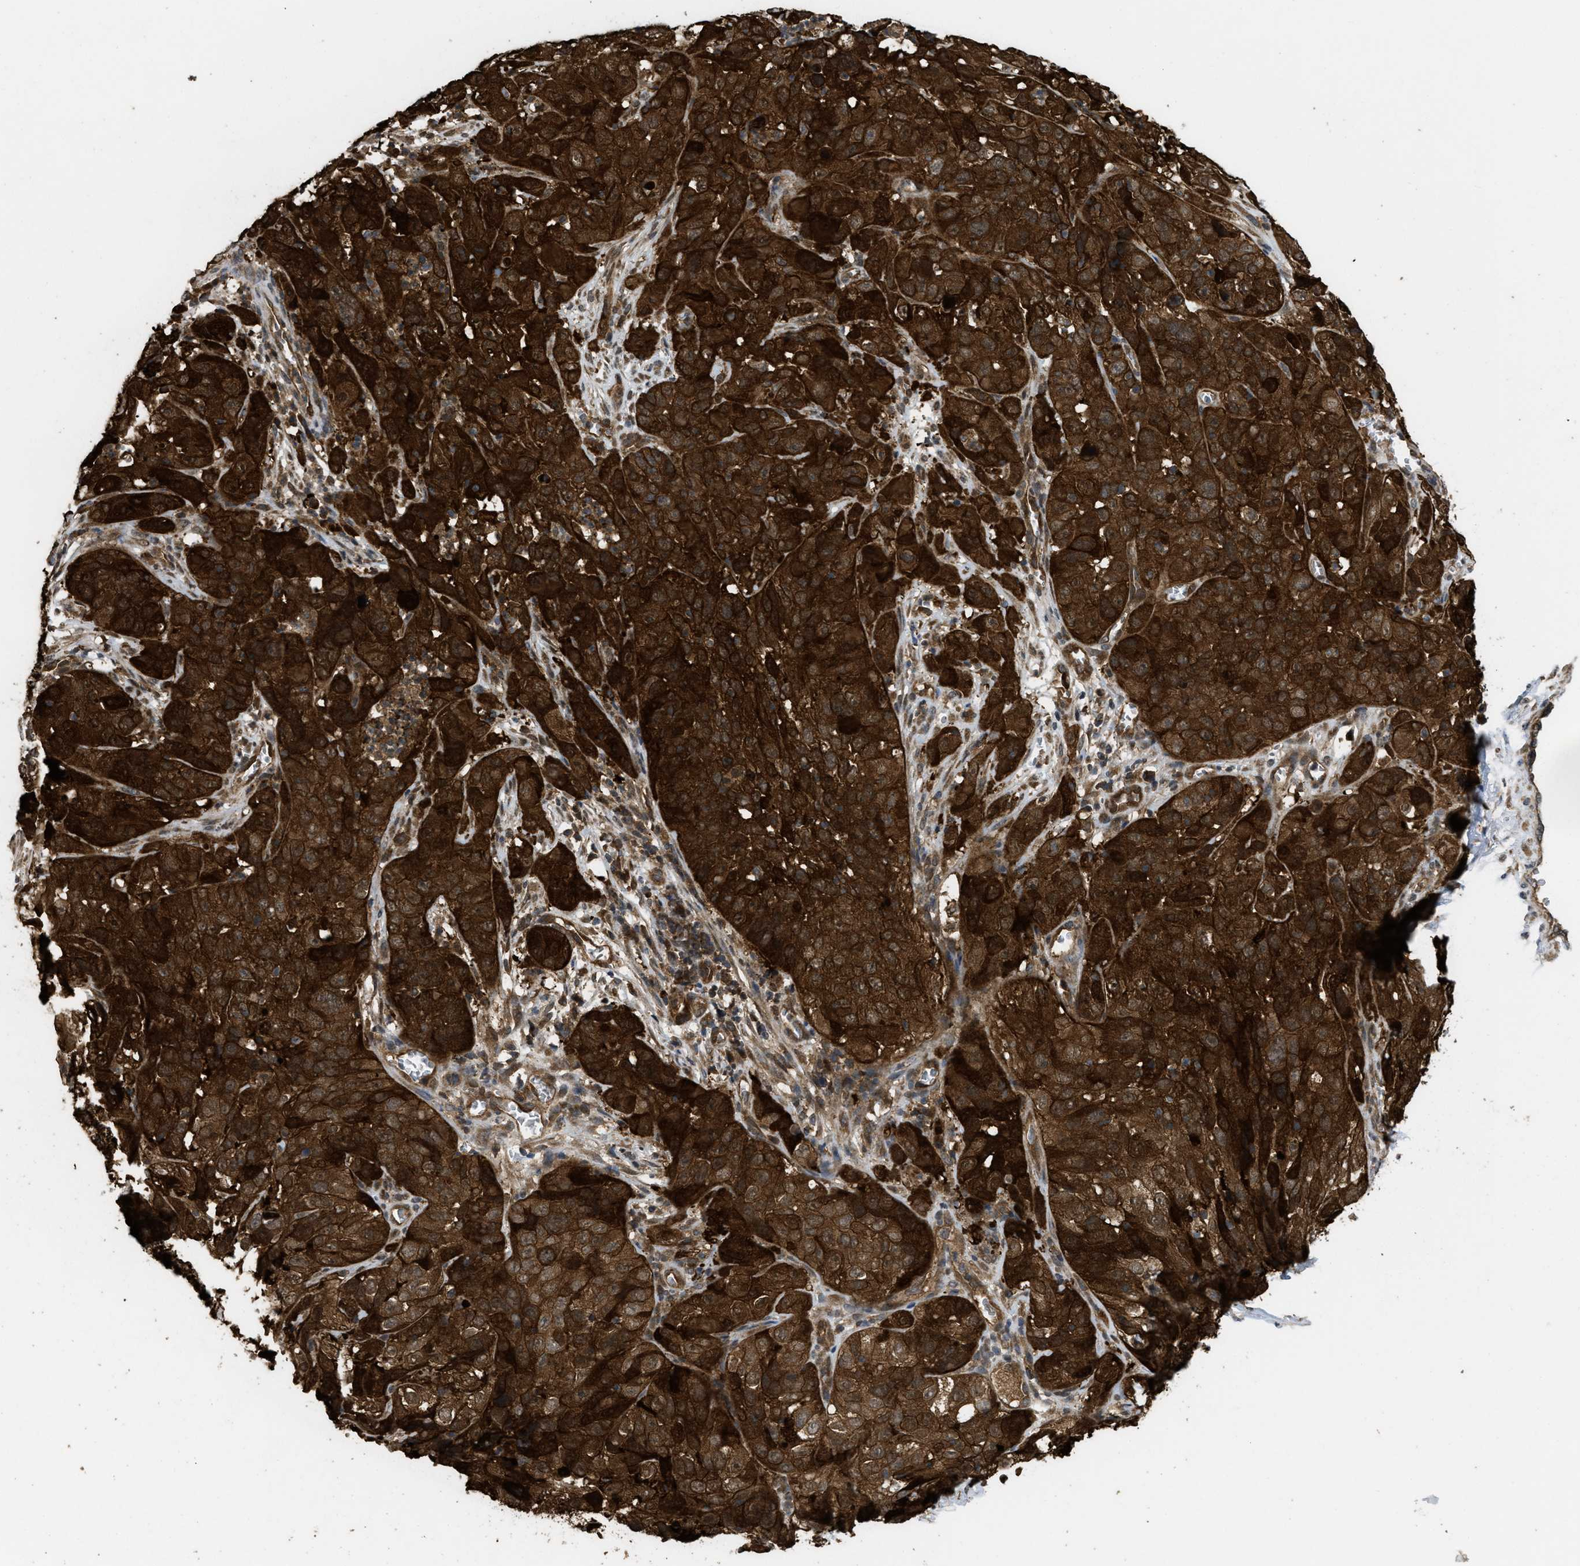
{"staining": {"intensity": "strong", "quantity": ">75%", "location": "cytoplasmic/membranous"}, "tissue": "cervical cancer", "cell_type": "Tumor cells", "image_type": "cancer", "snomed": [{"axis": "morphology", "description": "Squamous cell carcinoma, NOS"}, {"axis": "topography", "description": "Cervix"}], "caption": "This is an image of IHC staining of cervical cancer, which shows strong positivity in the cytoplasmic/membranous of tumor cells.", "gene": "FZD6", "patient": {"sex": "female", "age": 32}}